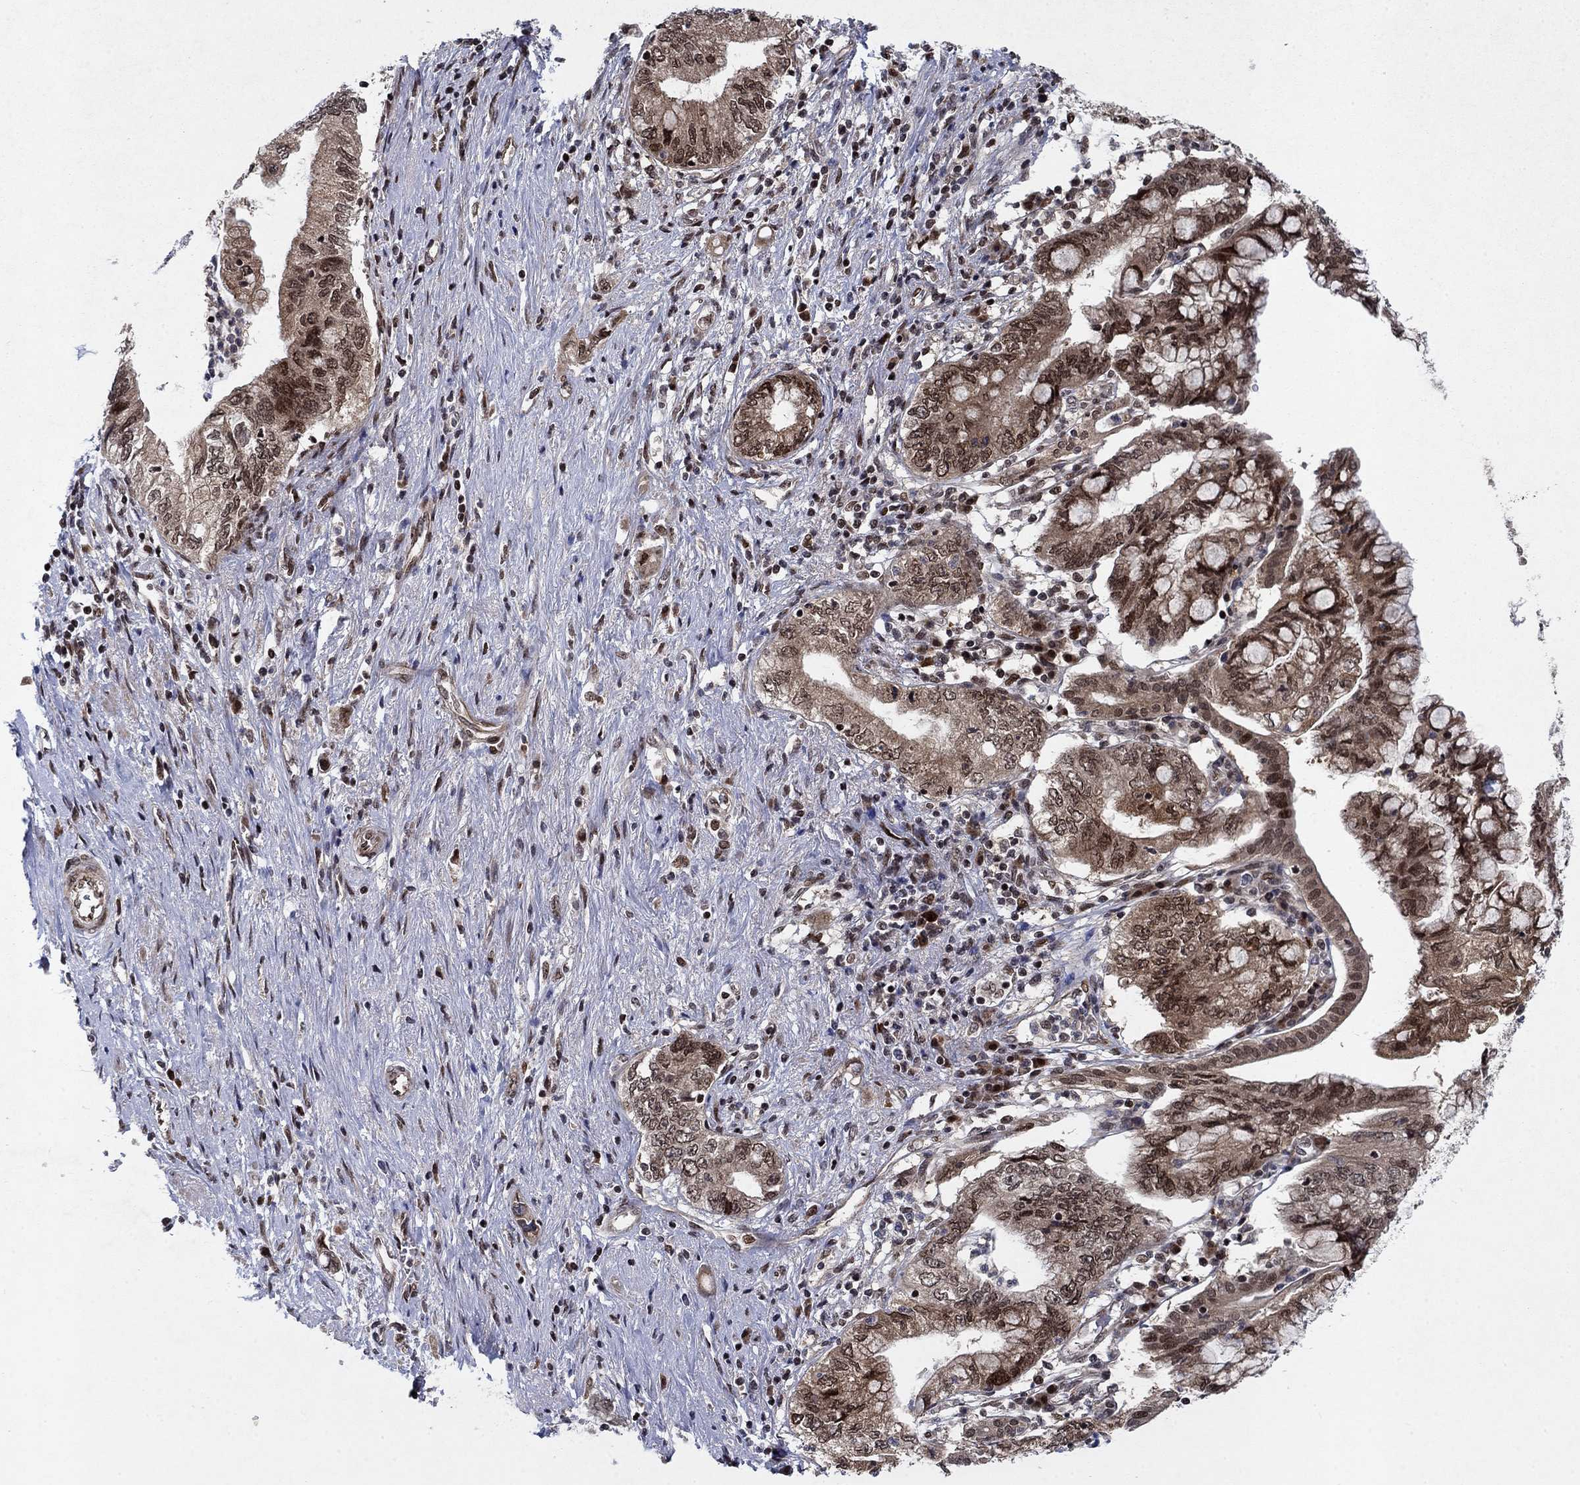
{"staining": {"intensity": "strong", "quantity": "<25%", "location": "nuclear"}, "tissue": "pancreatic cancer", "cell_type": "Tumor cells", "image_type": "cancer", "snomed": [{"axis": "morphology", "description": "Adenocarcinoma, NOS"}, {"axis": "topography", "description": "Pancreas"}], "caption": "Strong nuclear protein staining is seen in approximately <25% of tumor cells in pancreatic adenocarcinoma.", "gene": "PRICKLE4", "patient": {"sex": "female", "age": 73}}